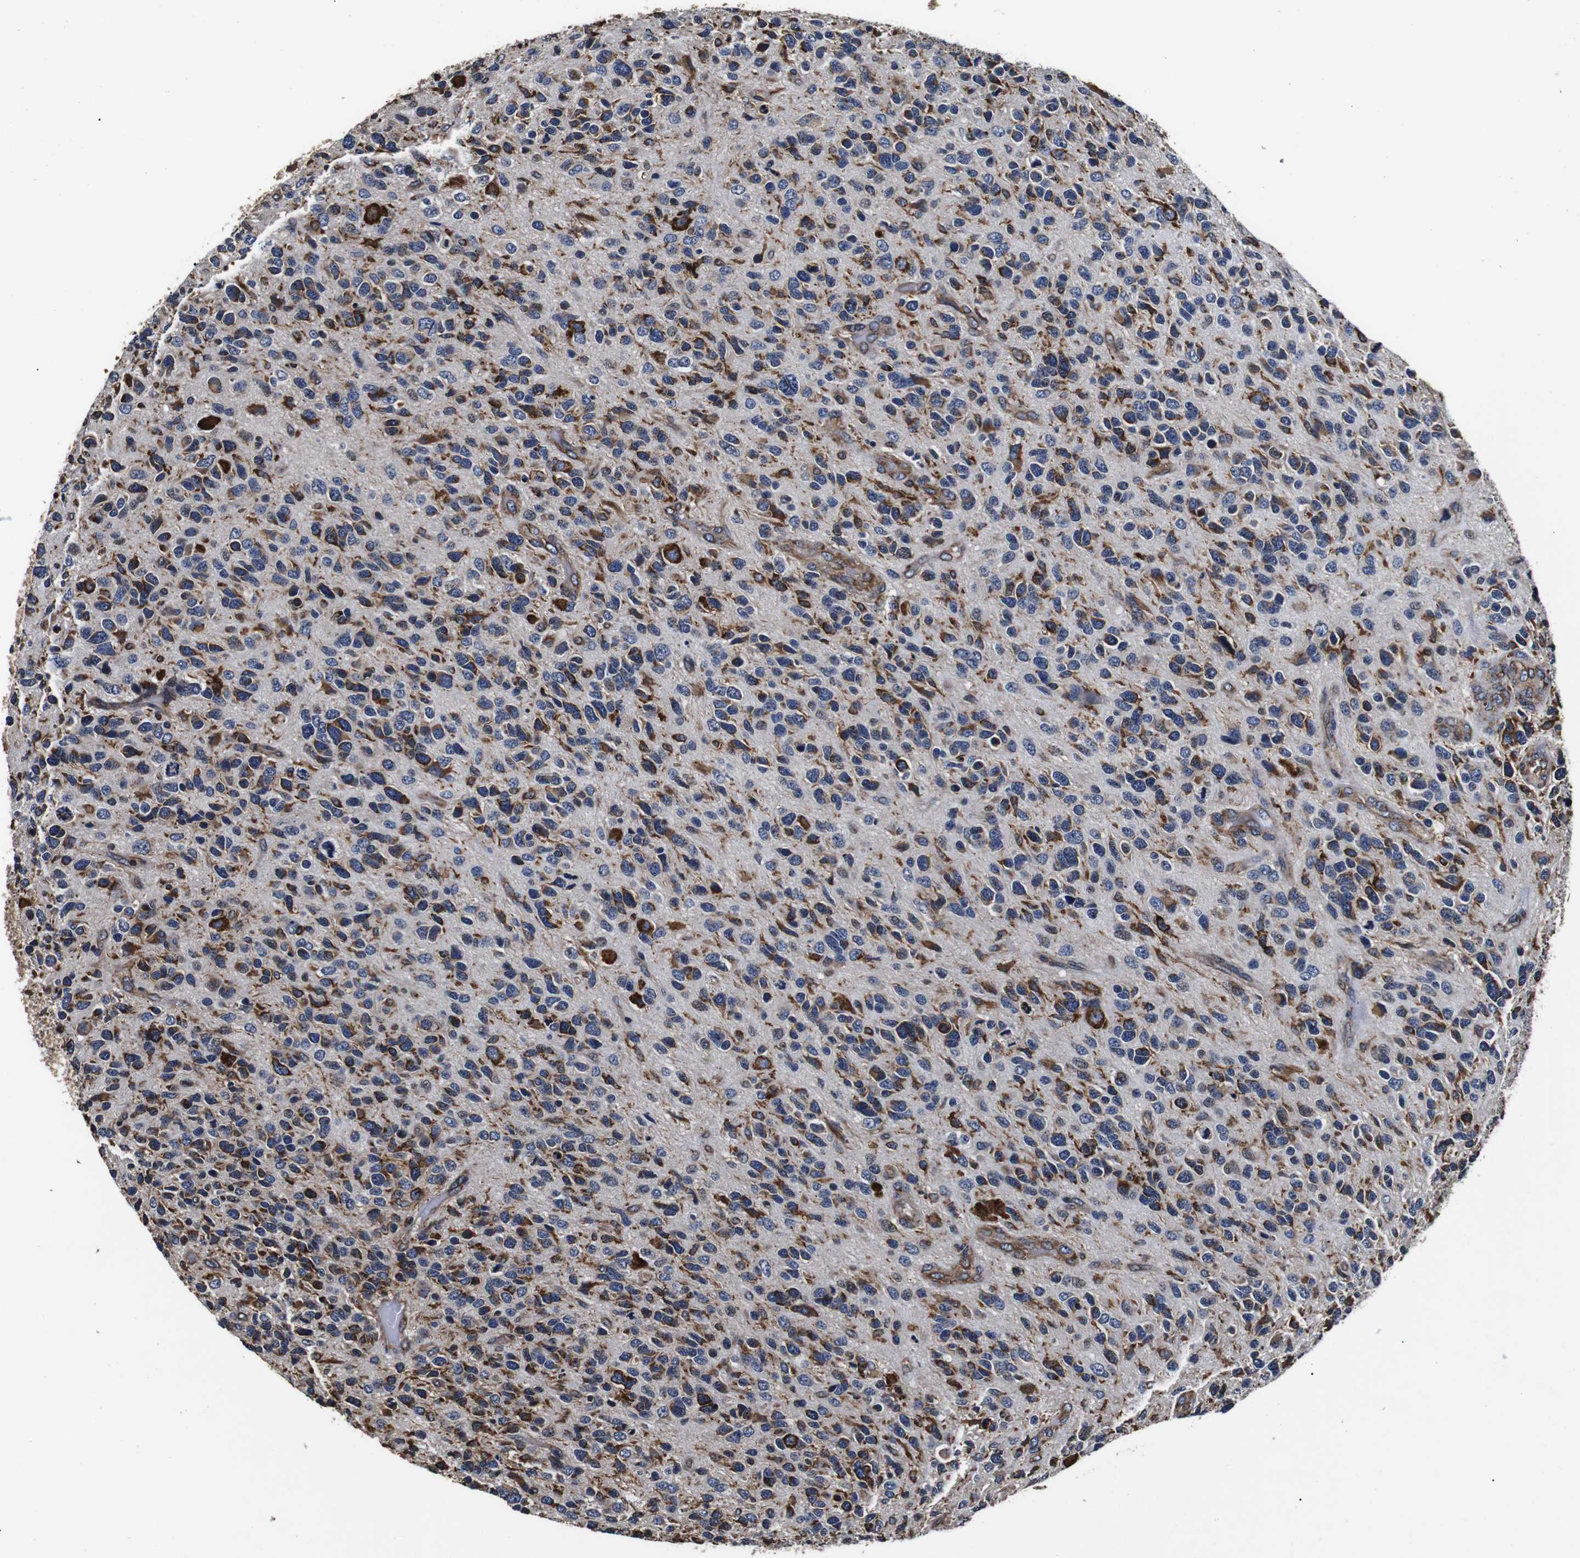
{"staining": {"intensity": "moderate", "quantity": "<25%", "location": "cytoplasmic/membranous"}, "tissue": "glioma", "cell_type": "Tumor cells", "image_type": "cancer", "snomed": [{"axis": "morphology", "description": "Glioma, malignant, High grade"}, {"axis": "topography", "description": "Brain"}], "caption": "Tumor cells exhibit low levels of moderate cytoplasmic/membranous staining in about <25% of cells in malignant glioma (high-grade).", "gene": "HHIP", "patient": {"sex": "female", "age": 58}}